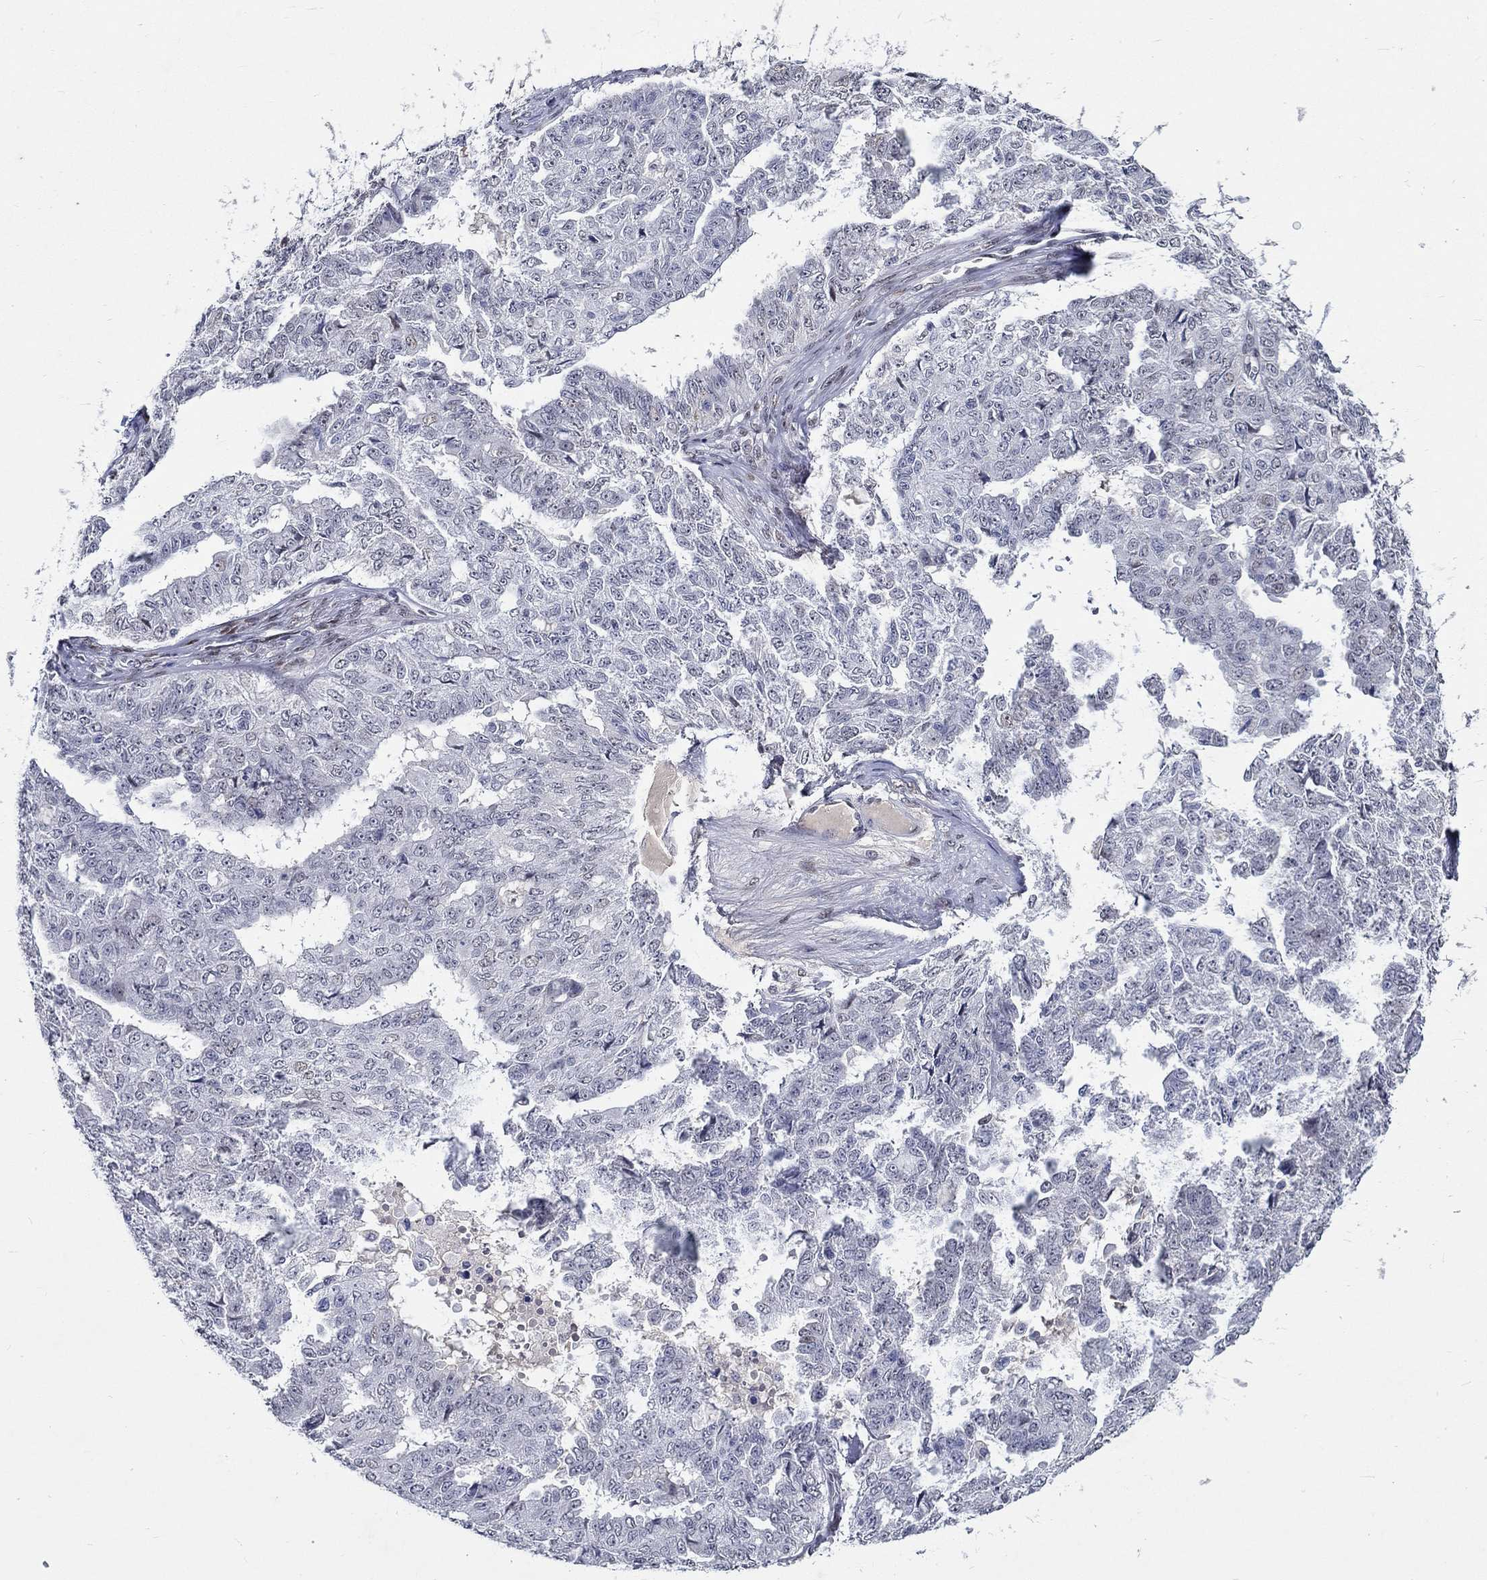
{"staining": {"intensity": "negative", "quantity": "none", "location": "none"}, "tissue": "ovarian cancer", "cell_type": "Tumor cells", "image_type": "cancer", "snomed": [{"axis": "morphology", "description": "Cystadenocarcinoma, serous, NOS"}, {"axis": "topography", "description": "Ovary"}], "caption": "IHC of human ovarian serous cystadenocarcinoma displays no positivity in tumor cells.", "gene": "GATA2", "patient": {"sex": "female", "age": 71}}